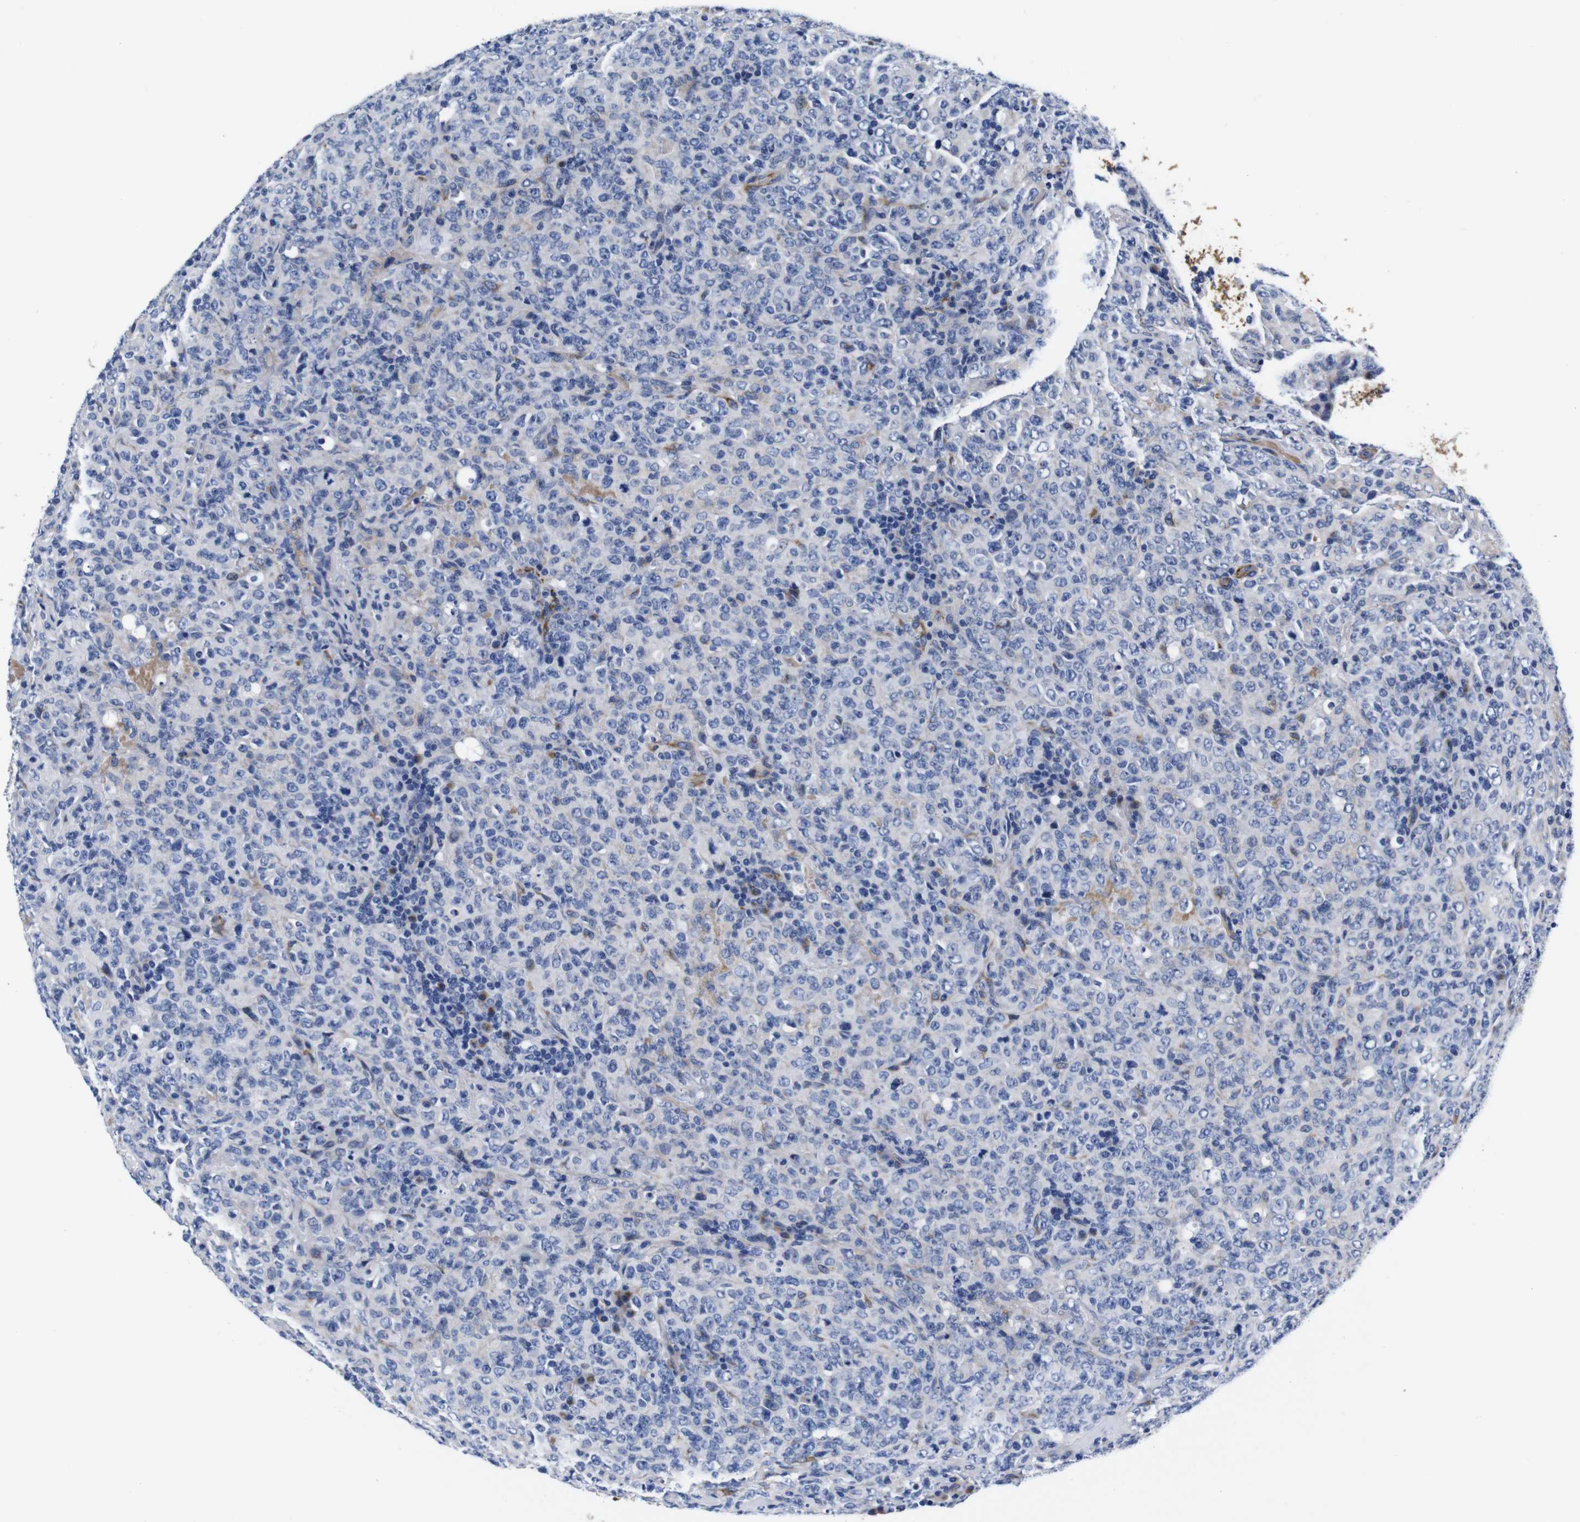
{"staining": {"intensity": "negative", "quantity": "none", "location": "none"}, "tissue": "lymphoma", "cell_type": "Tumor cells", "image_type": "cancer", "snomed": [{"axis": "morphology", "description": "Malignant lymphoma, non-Hodgkin's type, High grade"}, {"axis": "topography", "description": "Tonsil"}], "caption": "Immunohistochemical staining of human high-grade malignant lymphoma, non-Hodgkin's type displays no significant expression in tumor cells.", "gene": "LRIG1", "patient": {"sex": "female", "age": 36}}